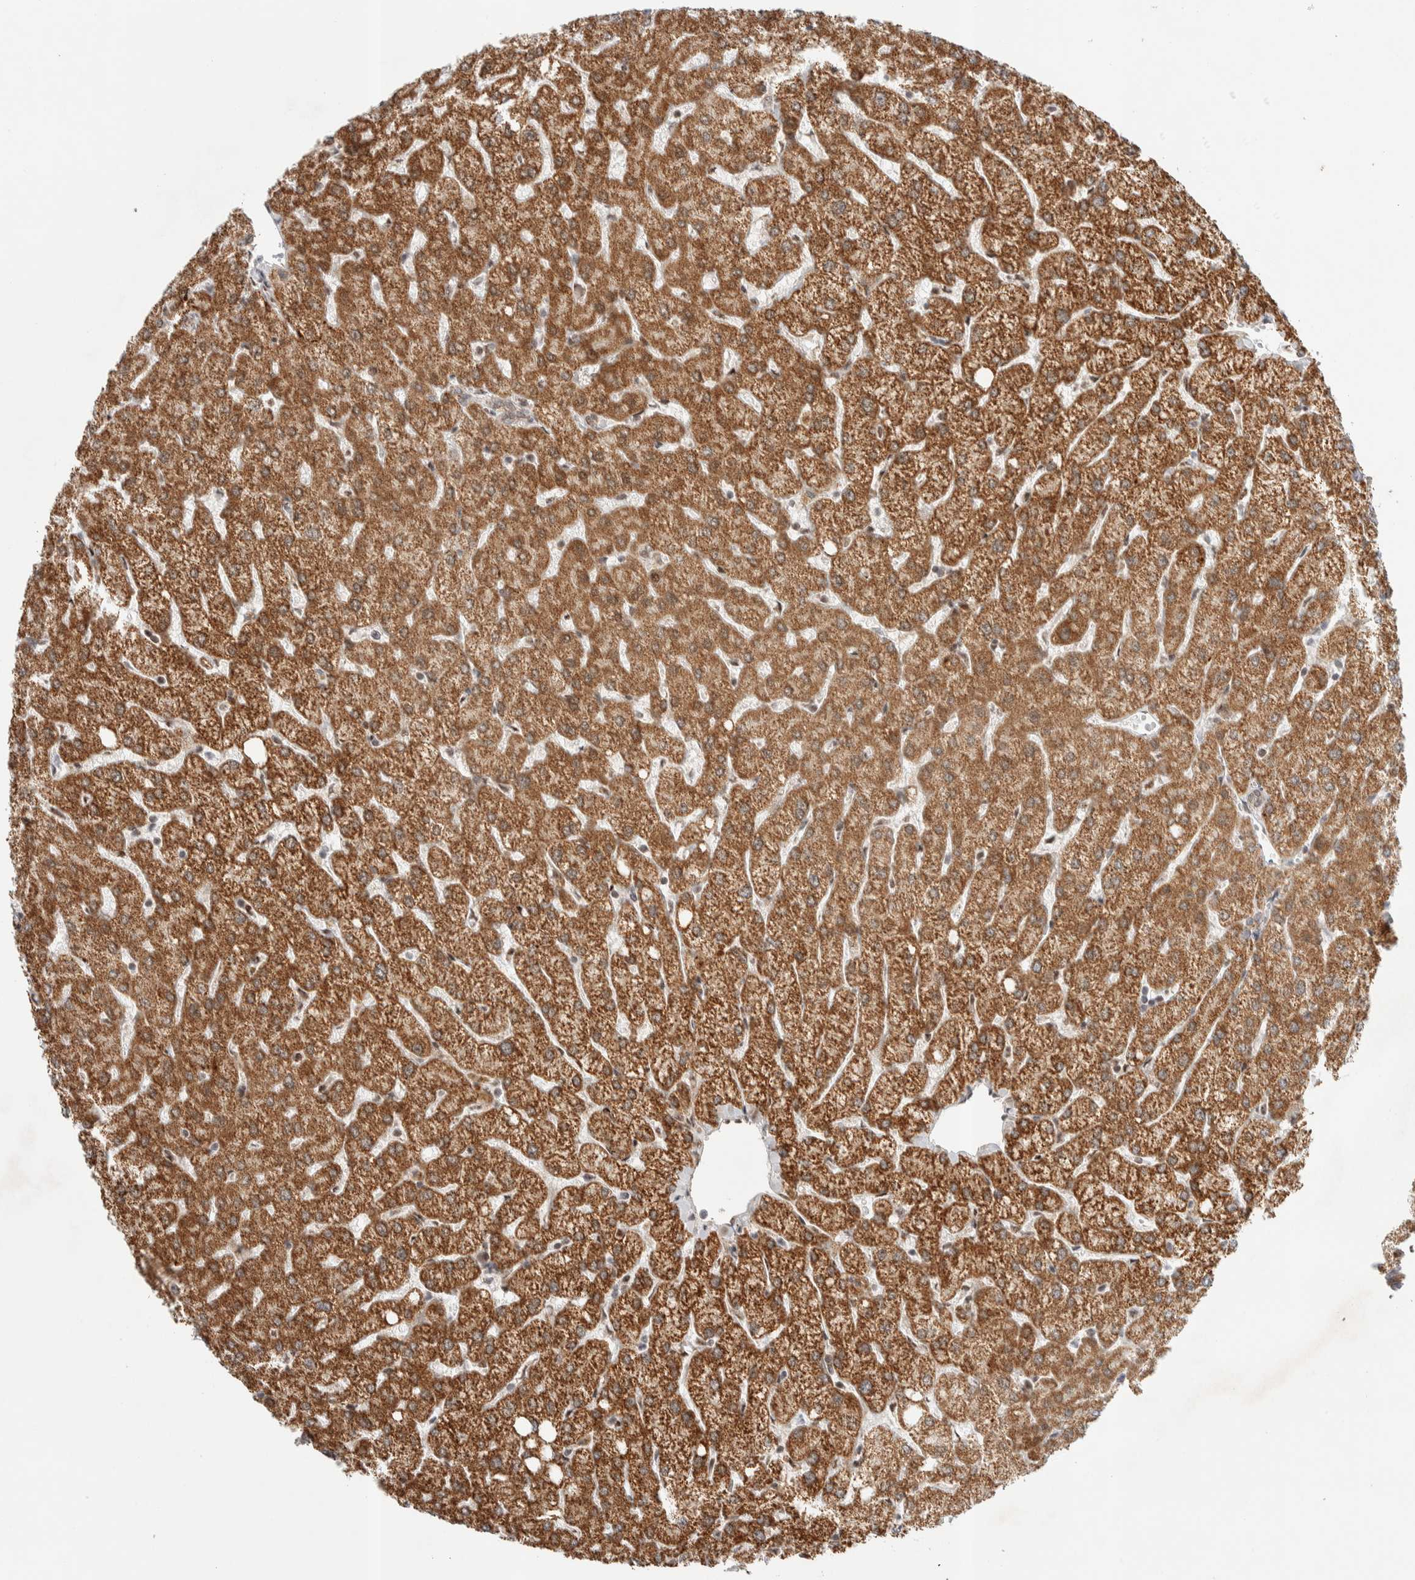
{"staining": {"intensity": "weak", "quantity": ">75%", "location": "cytoplasmic/membranous"}, "tissue": "liver", "cell_type": "Cholangiocytes", "image_type": "normal", "snomed": [{"axis": "morphology", "description": "Normal tissue, NOS"}, {"axis": "topography", "description": "Liver"}], "caption": "Immunohistochemistry (IHC) histopathology image of normal liver: liver stained using immunohistochemistry demonstrates low levels of weak protein expression localized specifically in the cytoplasmic/membranous of cholangiocytes, appearing as a cytoplasmic/membranous brown color.", "gene": "TSPAN32", "patient": {"sex": "female", "age": 54}}